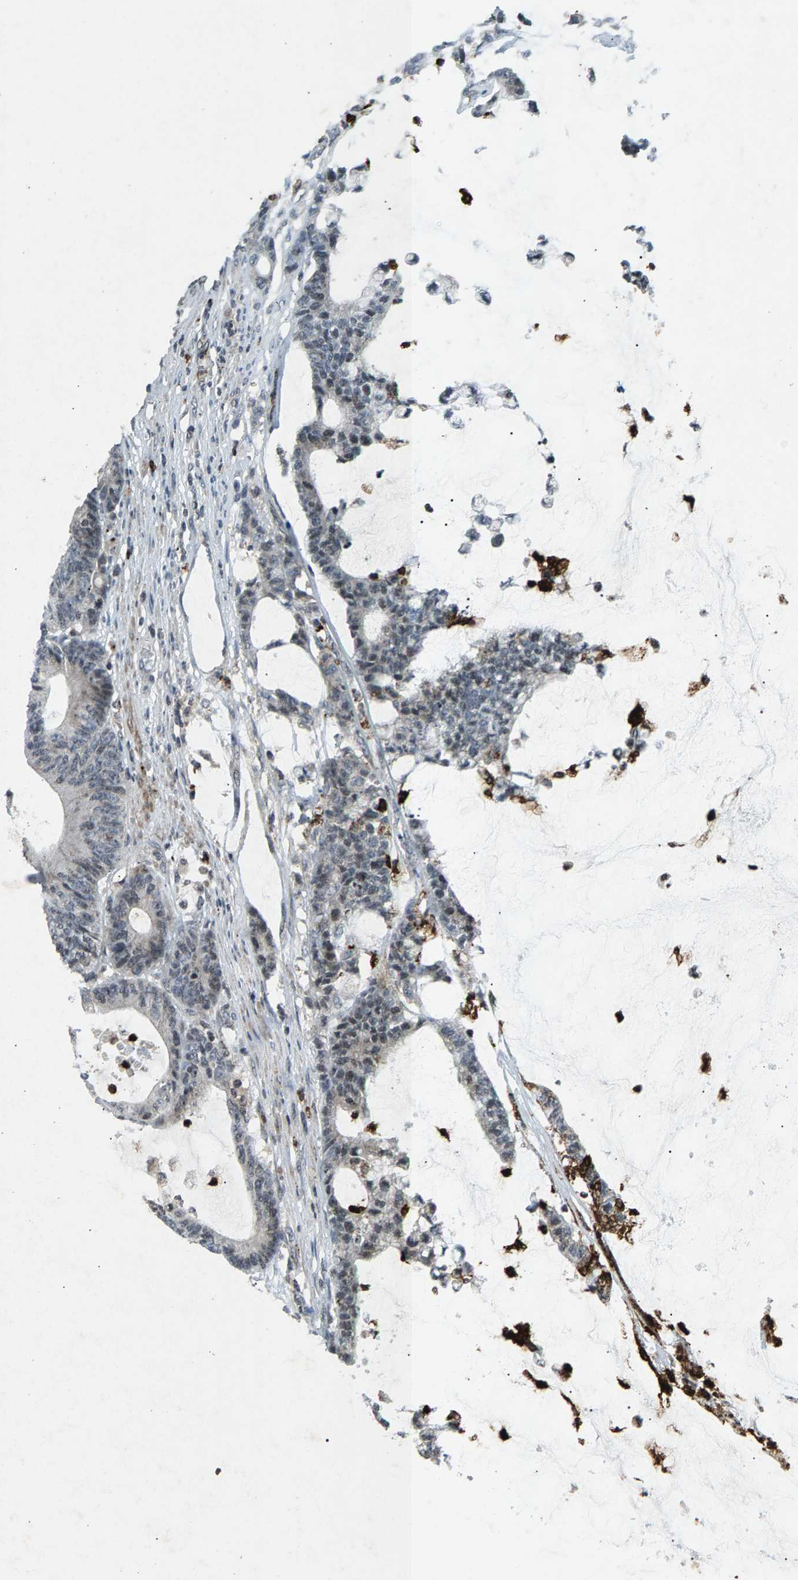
{"staining": {"intensity": "weak", "quantity": "<25%", "location": "nuclear"}, "tissue": "colorectal cancer", "cell_type": "Tumor cells", "image_type": "cancer", "snomed": [{"axis": "morphology", "description": "Adenocarcinoma, NOS"}, {"axis": "topography", "description": "Colon"}], "caption": "Adenocarcinoma (colorectal) was stained to show a protein in brown. There is no significant positivity in tumor cells.", "gene": "ZPR1", "patient": {"sex": "female", "age": 84}}